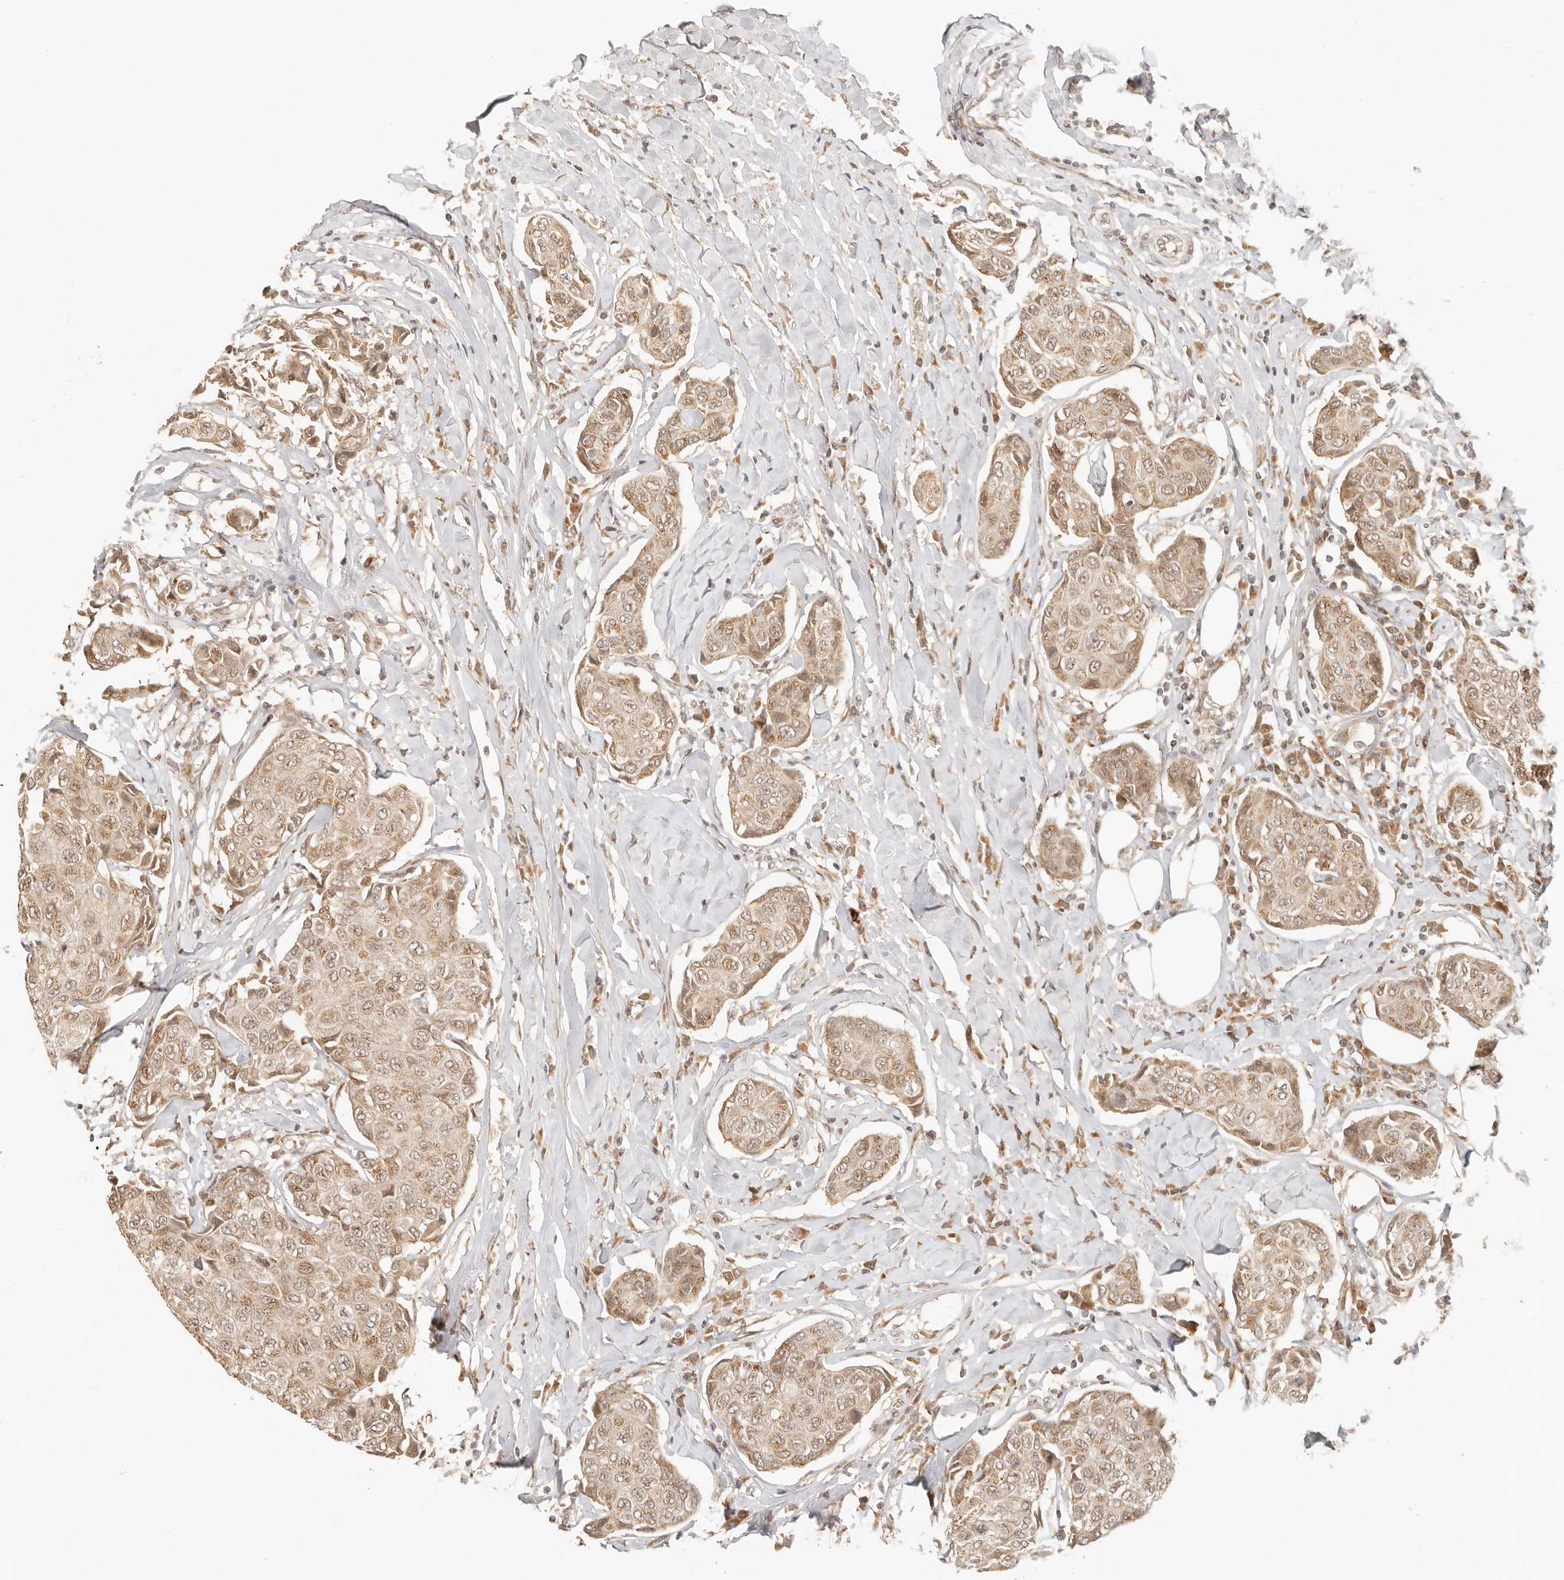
{"staining": {"intensity": "weak", "quantity": ">75%", "location": "cytoplasmic/membranous,nuclear"}, "tissue": "breast cancer", "cell_type": "Tumor cells", "image_type": "cancer", "snomed": [{"axis": "morphology", "description": "Duct carcinoma"}, {"axis": "topography", "description": "Breast"}], "caption": "Immunohistochemical staining of breast cancer reveals low levels of weak cytoplasmic/membranous and nuclear staining in about >75% of tumor cells.", "gene": "INTS11", "patient": {"sex": "female", "age": 80}}